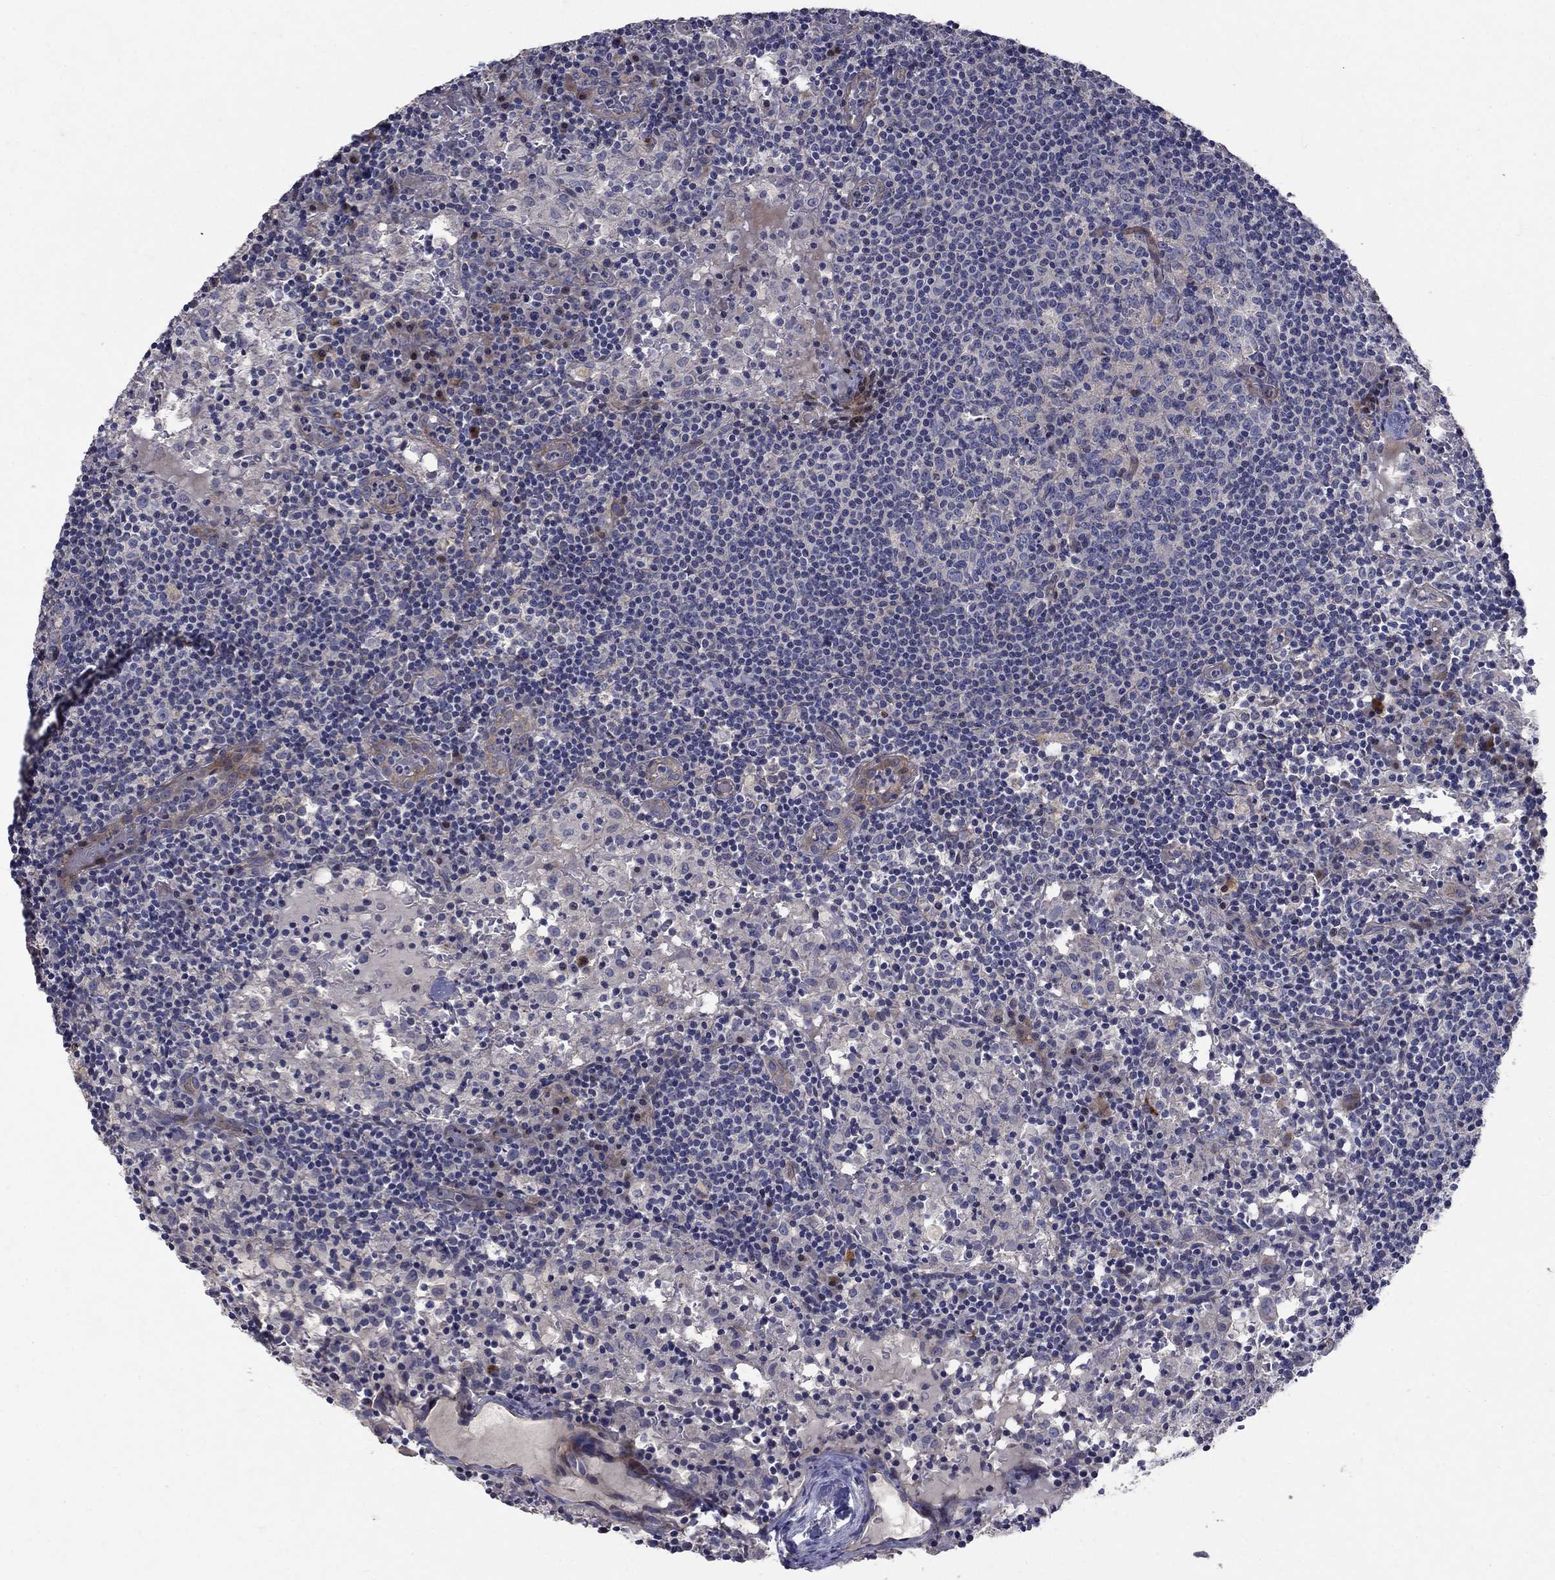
{"staining": {"intensity": "negative", "quantity": "none", "location": "none"}, "tissue": "lymph node", "cell_type": "Germinal center cells", "image_type": "normal", "snomed": [{"axis": "morphology", "description": "Normal tissue, NOS"}, {"axis": "topography", "description": "Lymph node"}], "caption": "Immunohistochemistry of benign human lymph node reveals no expression in germinal center cells.", "gene": "SLC7A1", "patient": {"sex": "male", "age": 62}}